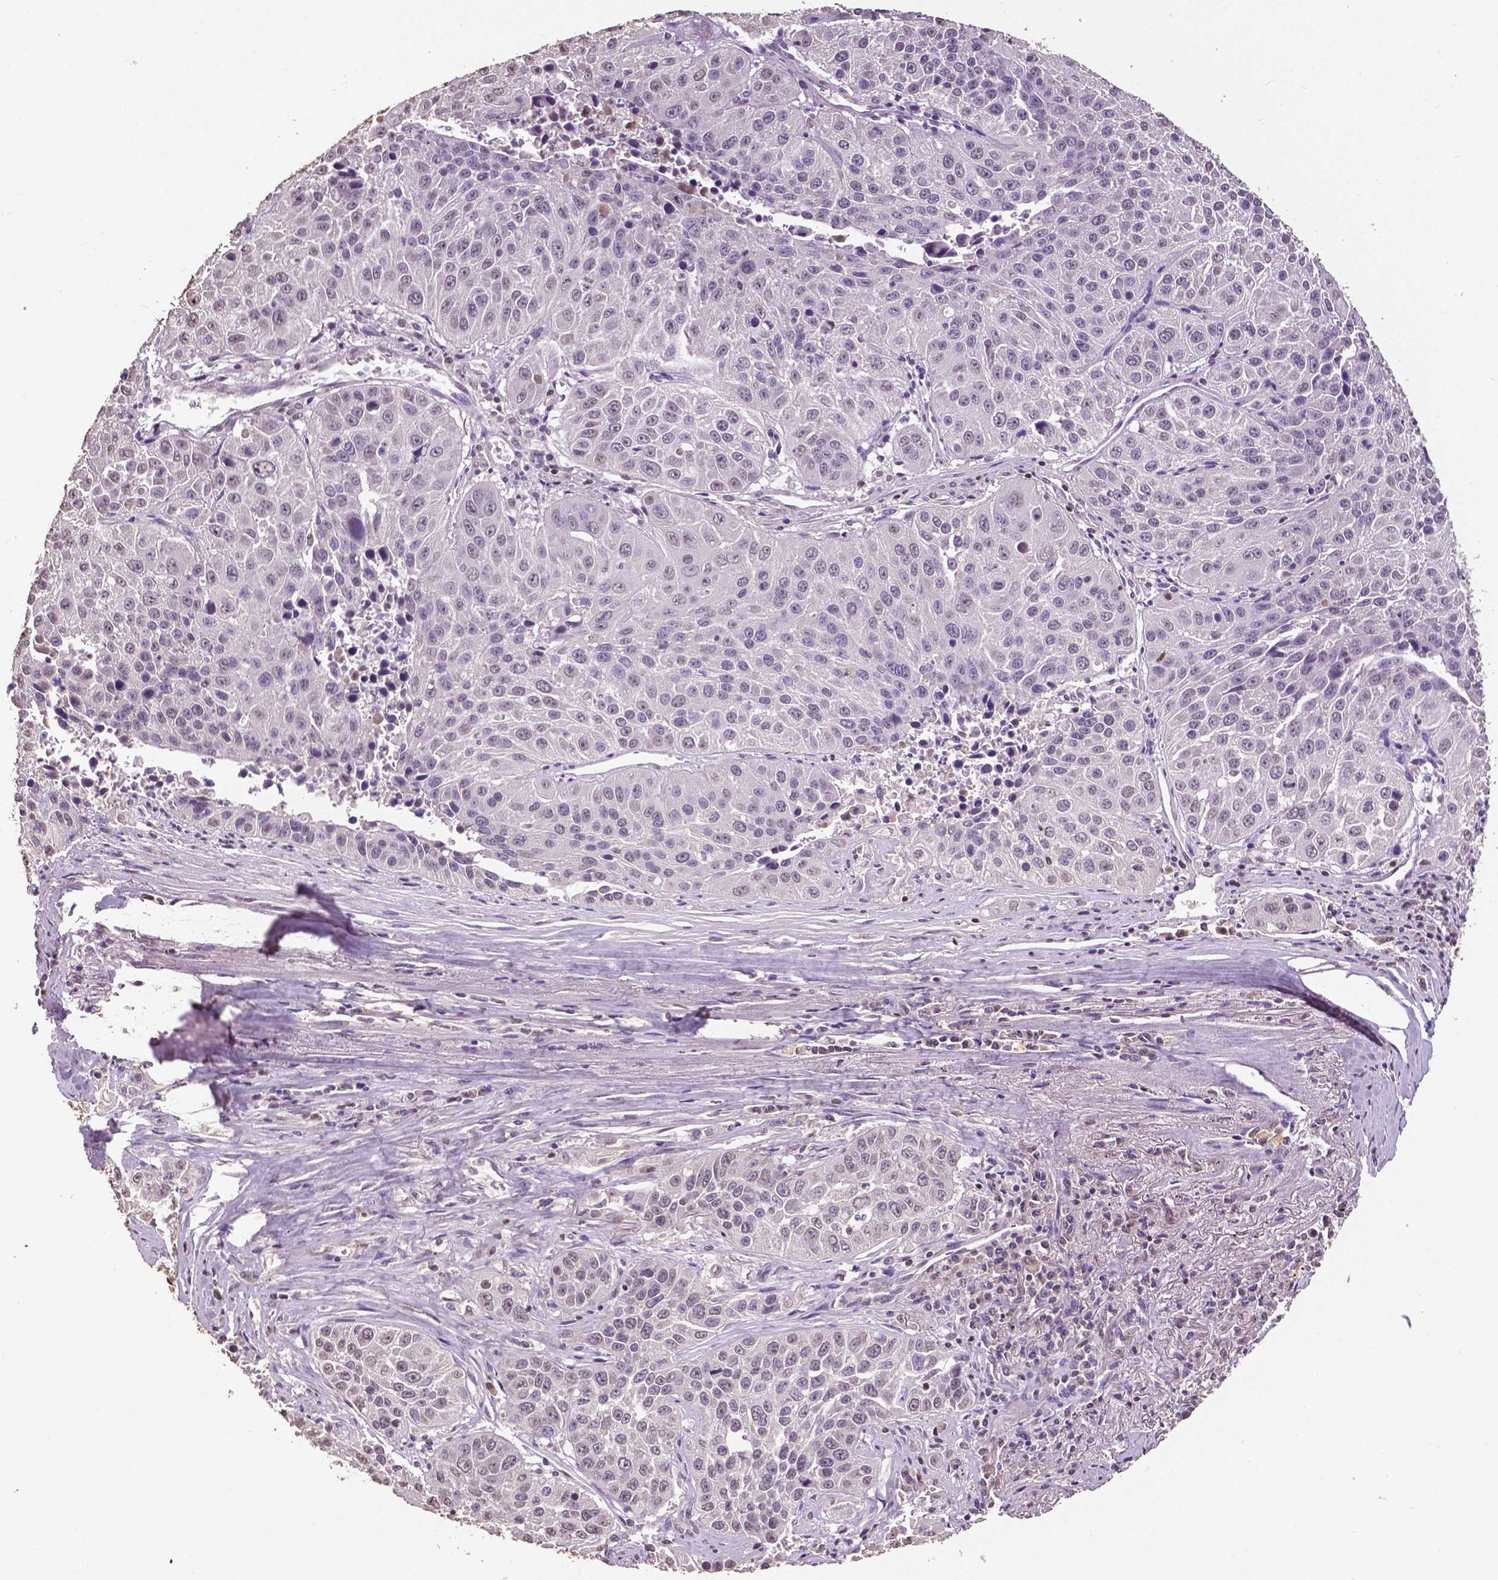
{"staining": {"intensity": "negative", "quantity": "none", "location": "none"}, "tissue": "lung cancer", "cell_type": "Tumor cells", "image_type": "cancer", "snomed": [{"axis": "morphology", "description": "Squamous cell carcinoma, NOS"}, {"axis": "topography", "description": "Lung"}], "caption": "Lung cancer was stained to show a protein in brown. There is no significant staining in tumor cells.", "gene": "RUNX3", "patient": {"sex": "female", "age": 61}}